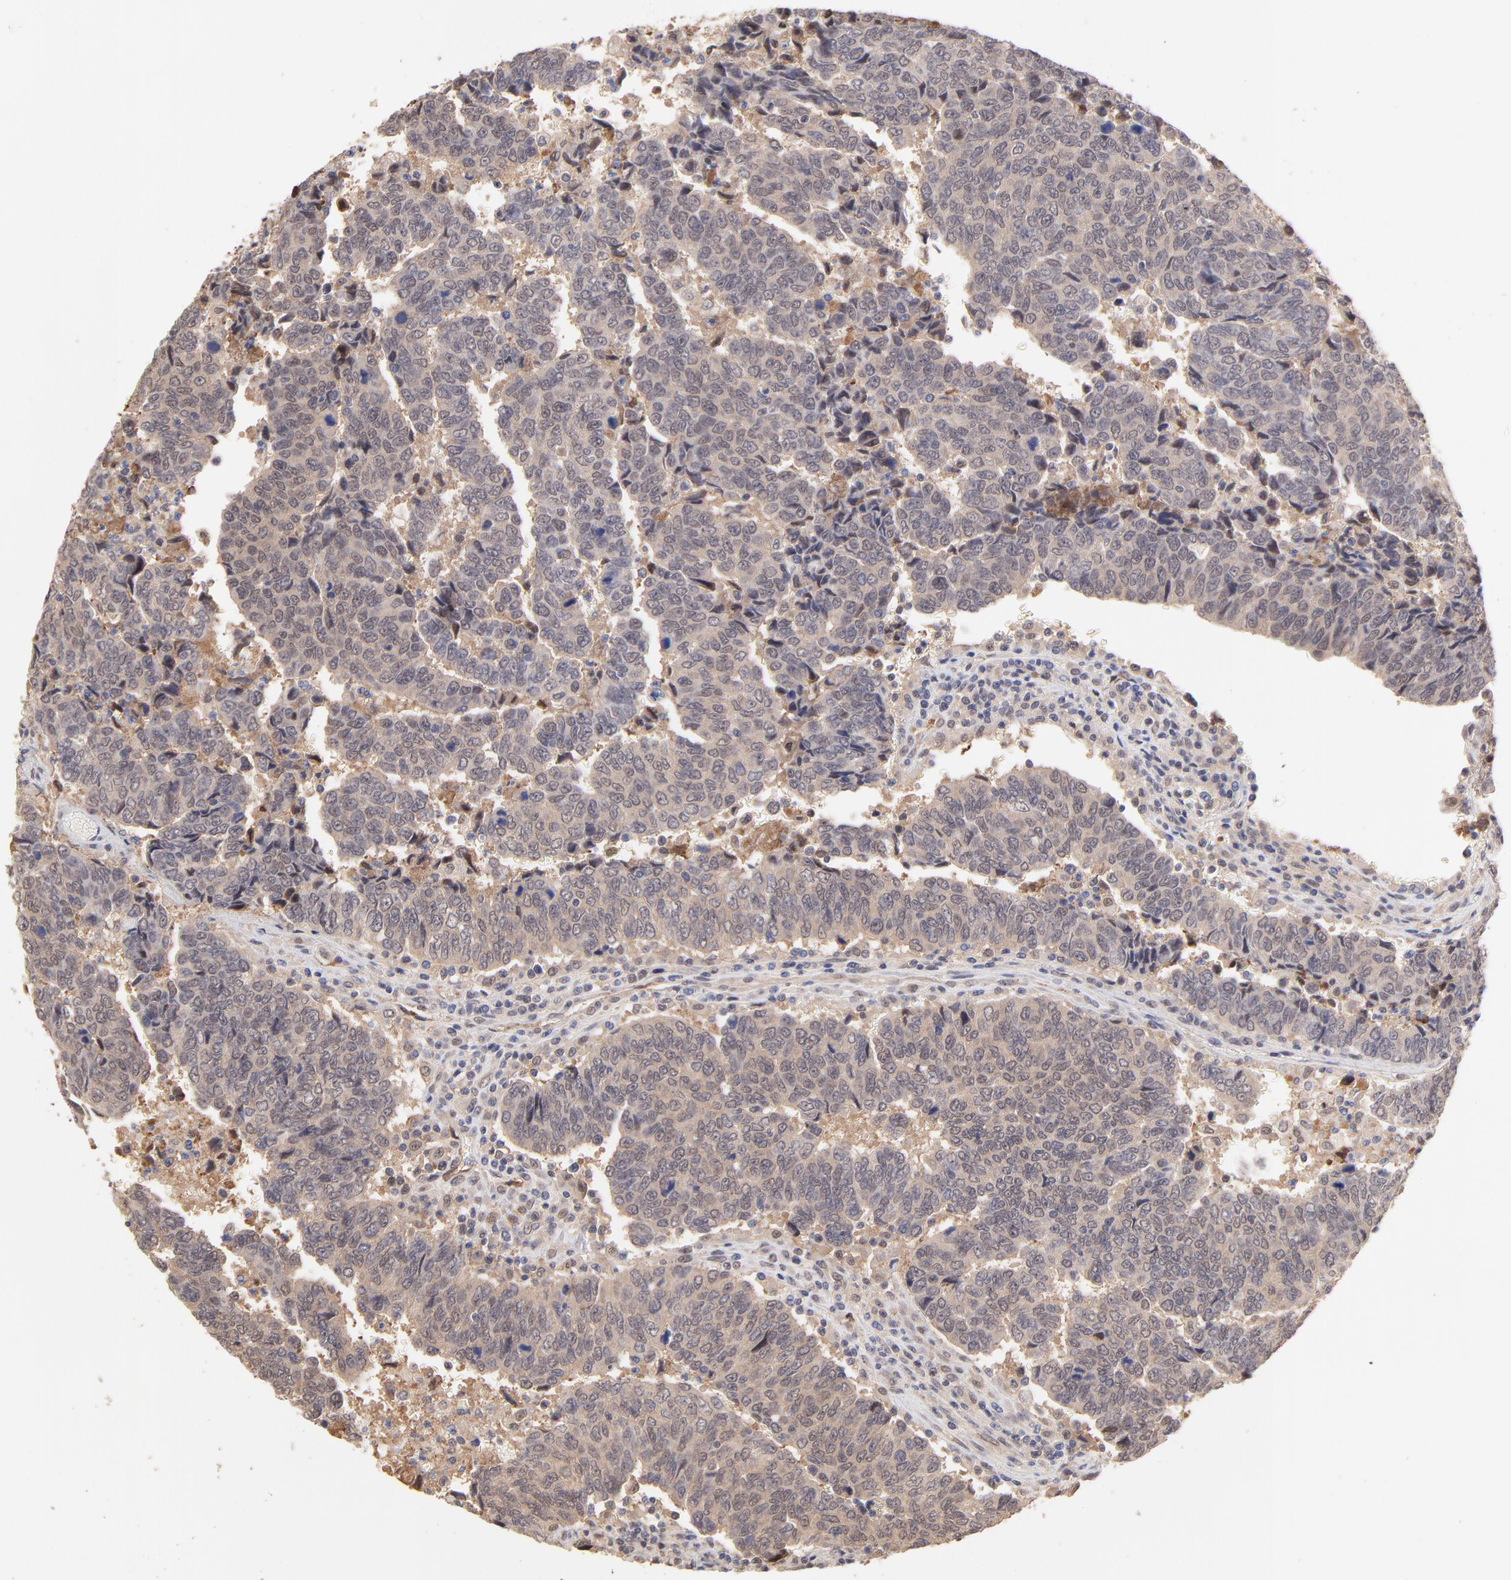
{"staining": {"intensity": "weak", "quantity": "<25%", "location": "cytoplasmic/membranous,nuclear"}, "tissue": "urothelial cancer", "cell_type": "Tumor cells", "image_type": "cancer", "snomed": [{"axis": "morphology", "description": "Urothelial carcinoma, High grade"}, {"axis": "topography", "description": "Urinary bladder"}], "caption": "Immunohistochemistry histopathology image of human urothelial carcinoma (high-grade) stained for a protein (brown), which exhibits no positivity in tumor cells.", "gene": "PSMD14", "patient": {"sex": "male", "age": 86}}